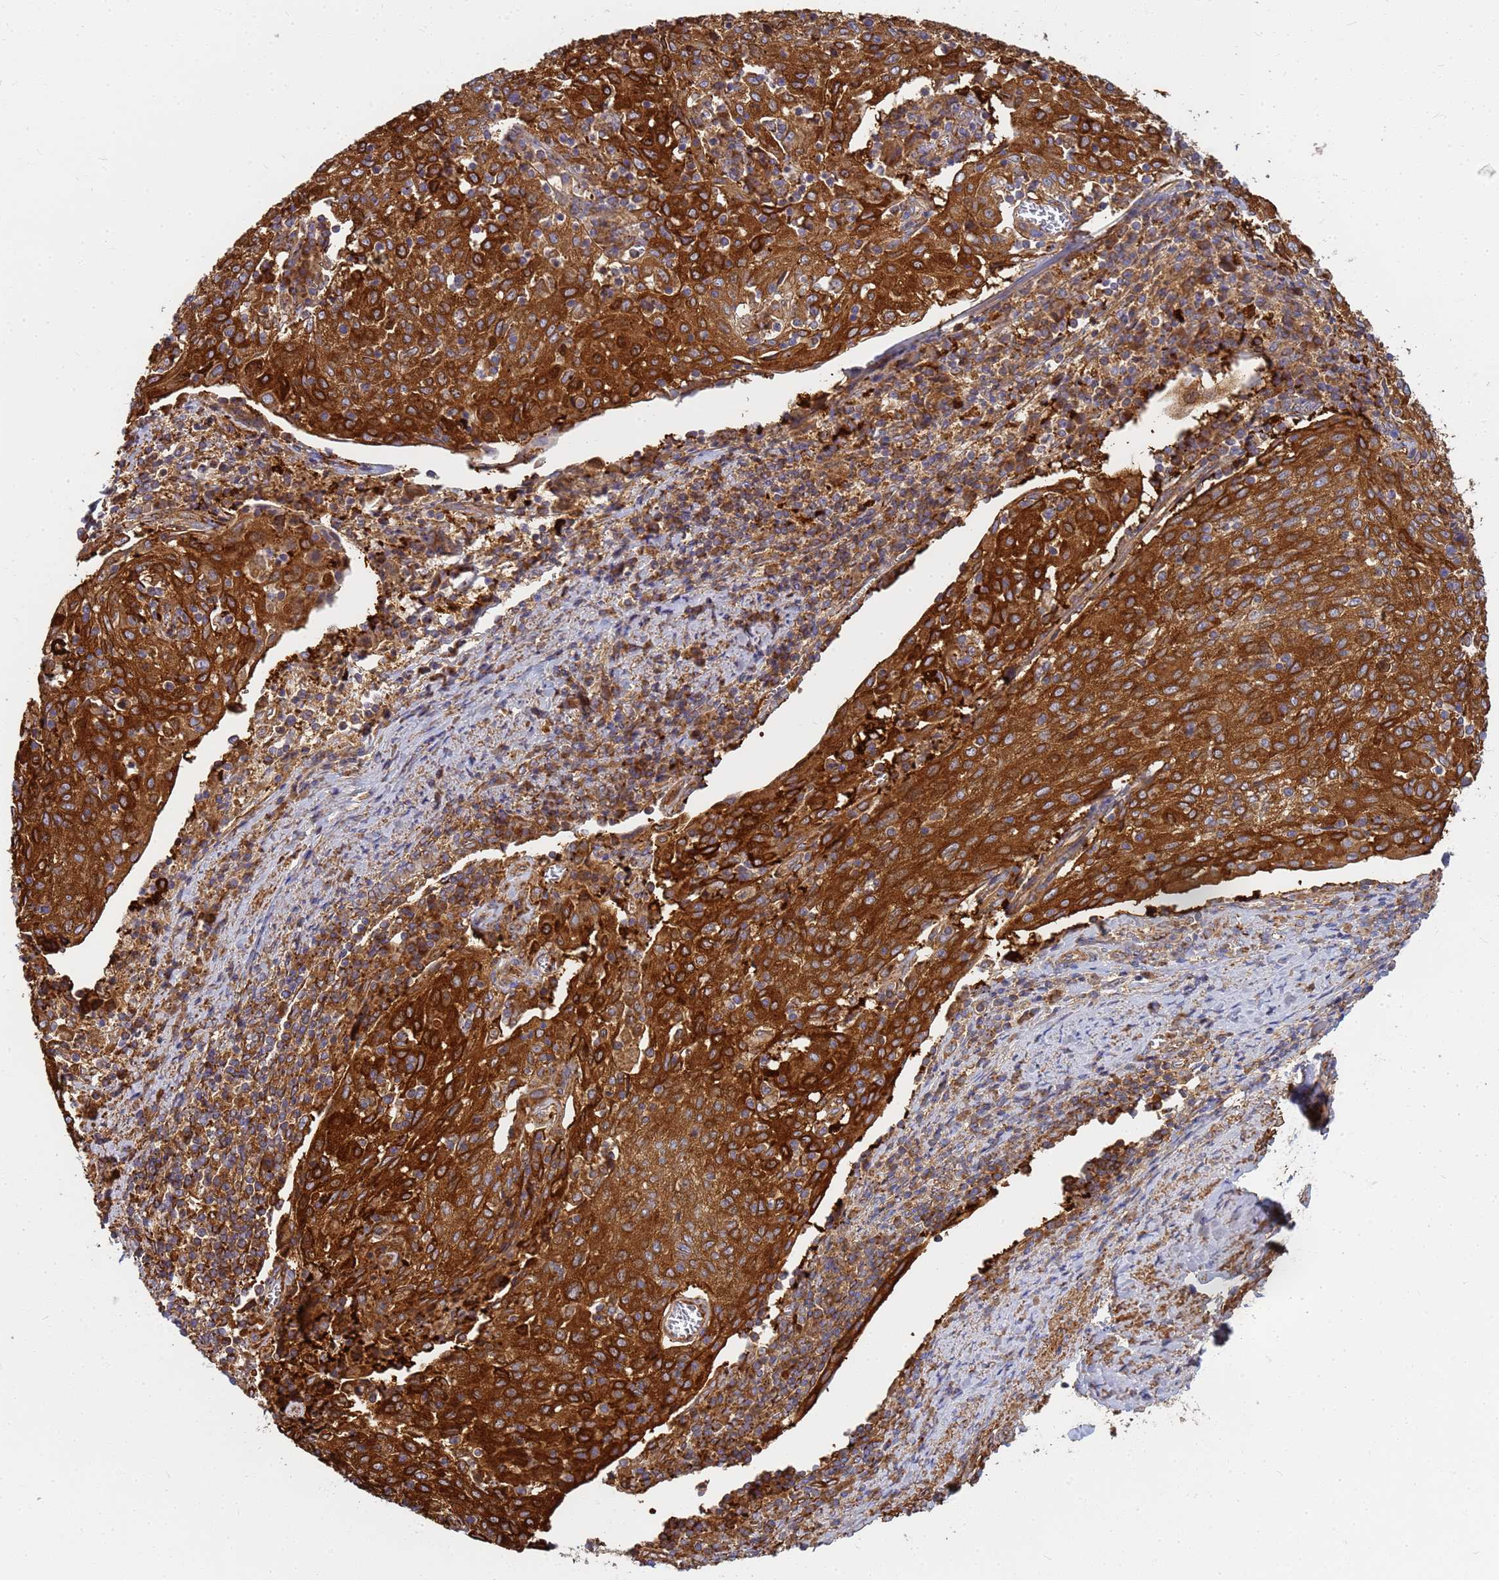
{"staining": {"intensity": "strong", "quantity": ">75%", "location": "cytoplasmic/membranous"}, "tissue": "cervical cancer", "cell_type": "Tumor cells", "image_type": "cancer", "snomed": [{"axis": "morphology", "description": "Squamous cell carcinoma, NOS"}, {"axis": "topography", "description": "Cervix"}], "caption": "Squamous cell carcinoma (cervical) tissue shows strong cytoplasmic/membranous staining in about >75% of tumor cells, visualized by immunohistochemistry.", "gene": "C2CD5", "patient": {"sex": "female", "age": 52}}